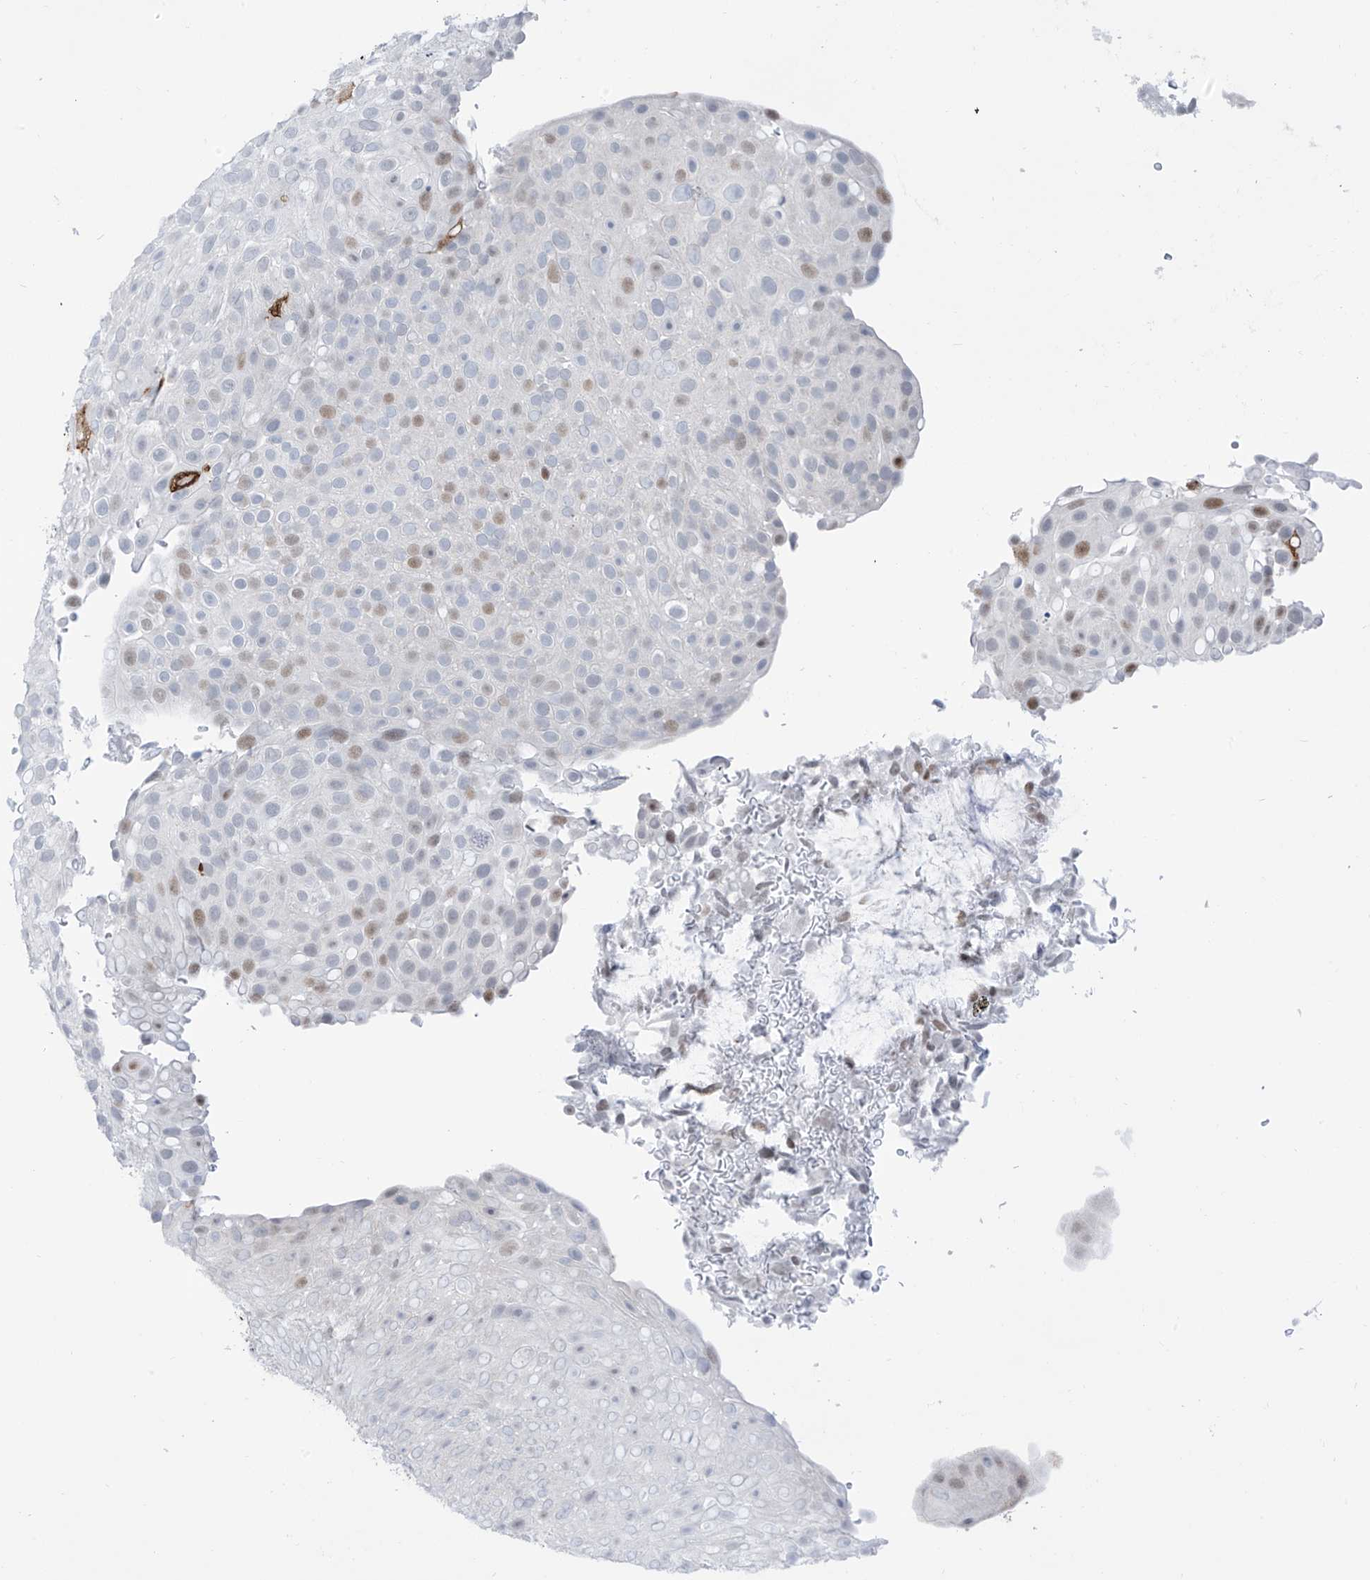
{"staining": {"intensity": "moderate", "quantity": "<25%", "location": "nuclear"}, "tissue": "urothelial cancer", "cell_type": "Tumor cells", "image_type": "cancer", "snomed": [{"axis": "morphology", "description": "Urothelial carcinoma, Low grade"}, {"axis": "topography", "description": "Urinary bladder"}], "caption": "Brown immunohistochemical staining in urothelial cancer shows moderate nuclear expression in about <25% of tumor cells.", "gene": "LIN9", "patient": {"sex": "male", "age": 78}}